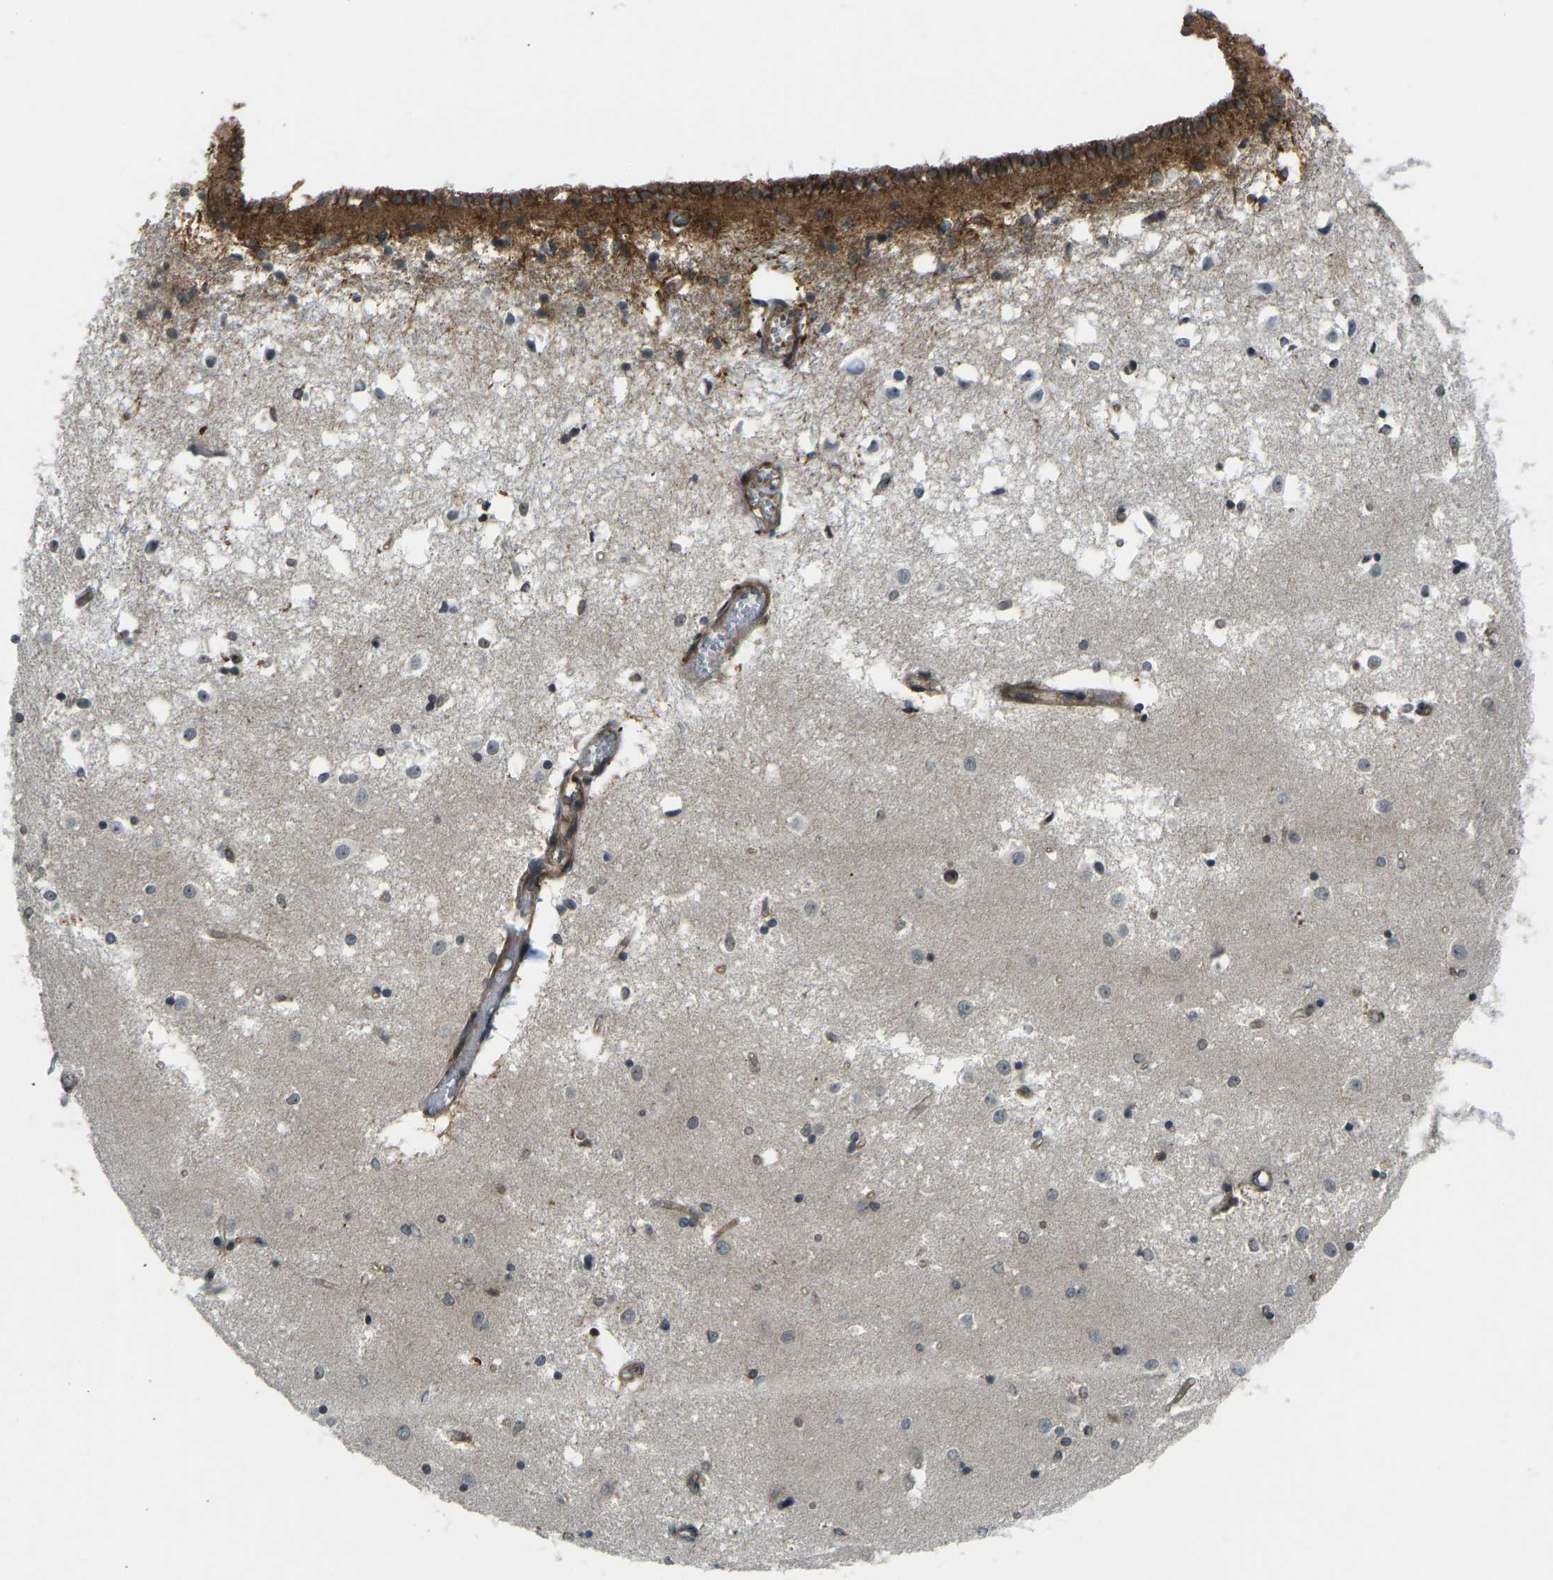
{"staining": {"intensity": "strong", "quantity": "25%-75%", "location": "nuclear"}, "tissue": "caudate", "cell_type": "Glial cells", "image_type": "normal", "snomed": [{"axis": "morphology", "description": "Normal tissue, NOS"}, {"axis": "topography", "description": "Lateral ventricle wall"}], "caption": "Brown immunohistochemical staining in normal human caudate reveals strong nuclear positivity in approximately 25%-75% of glial cells. (DAB (3,3'-diaminobenzidine) = brown stain, brightfield microscopy at high magnification).", "gene": "SVOPL", "patient": {"sex": "male", "age": 45}}